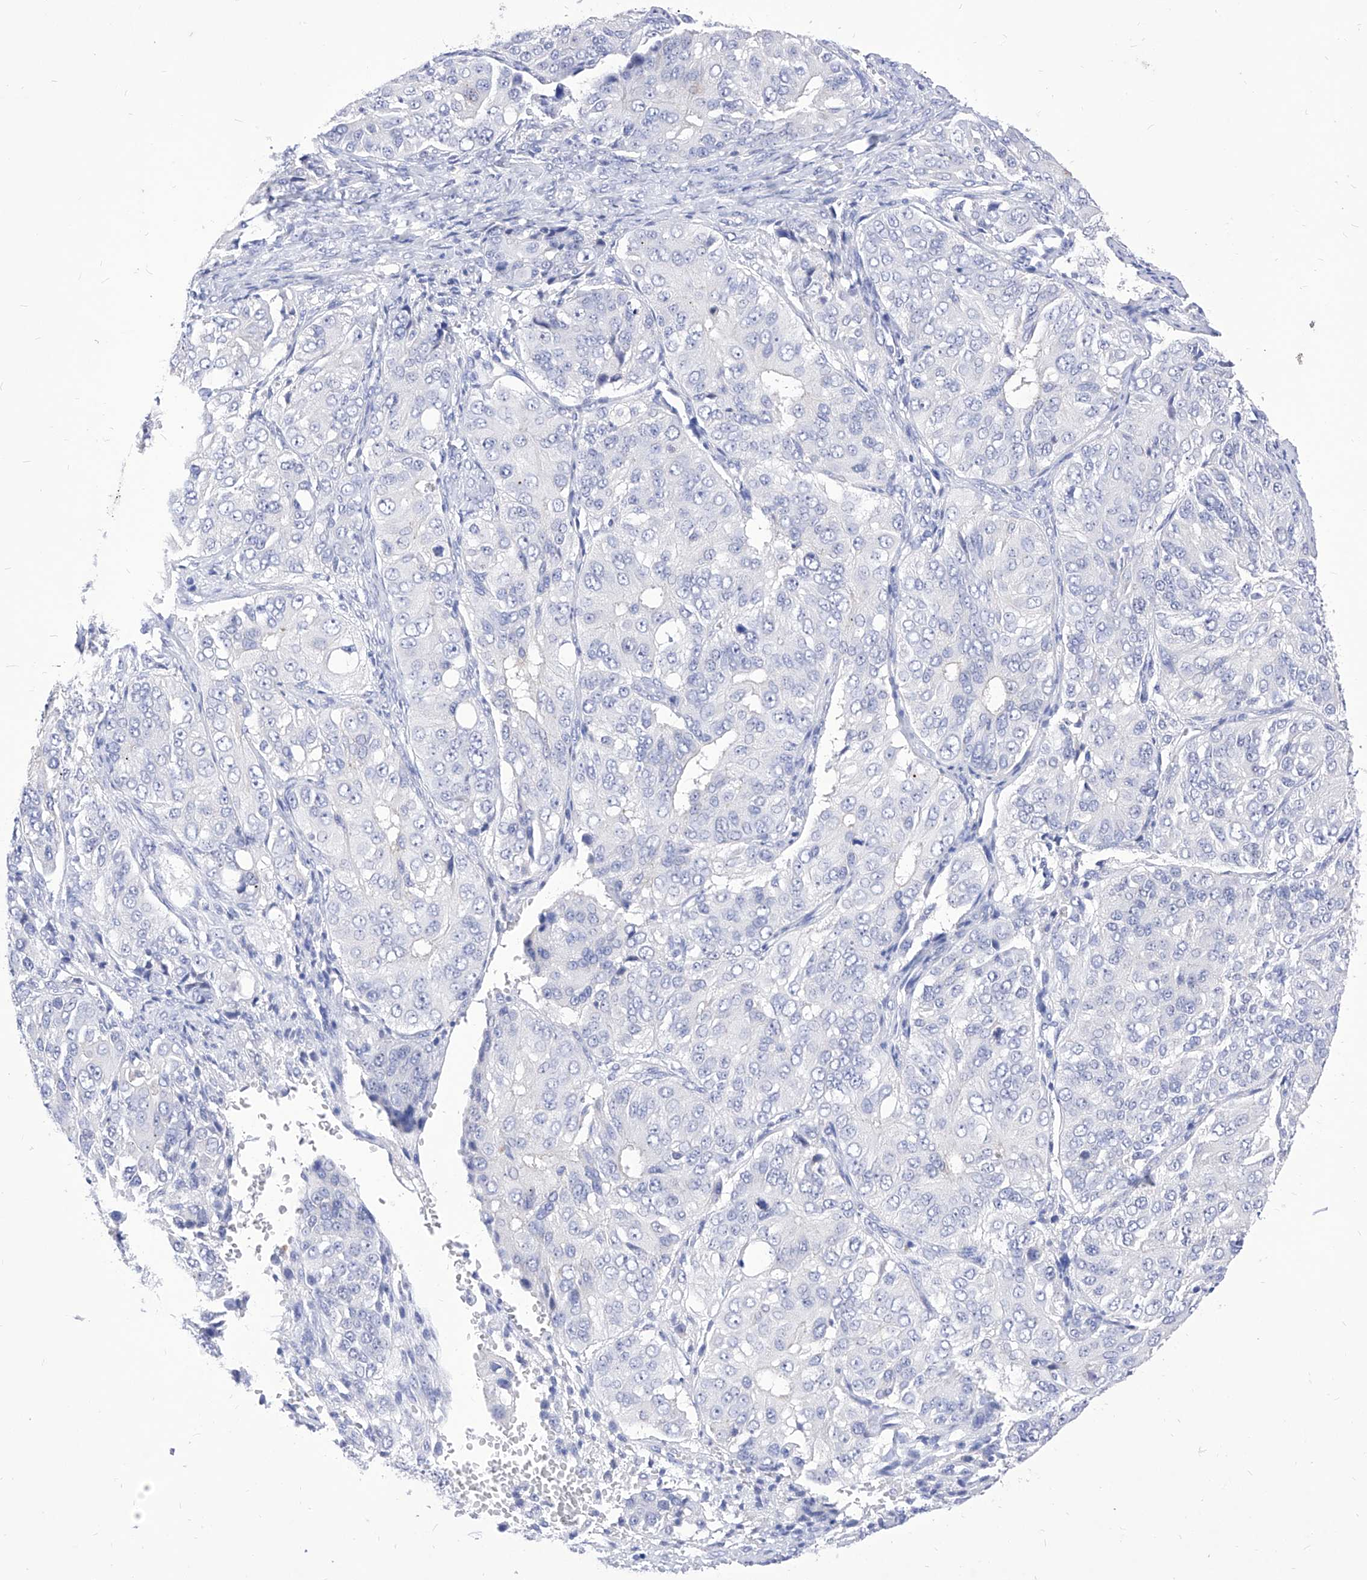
{"staining": {"intensity": "negative", "quantity": "none", "location": "none"}, "tissue": "ovarian cancer", "cell_type": "Tumor cells", "image_type": "cancer", "snomed": [{"axis": "morphology", "description": "Carcinoma, endometroid"}, {"axis": "topography", "description": "Ovary"}], "caption": "A high-resolution photomicrograph shows immunohistochemistry staining of ovarian cancer, which displays no significant expression in tumor cells. (Immunohistochemistry (ihc), brightfield microscopy, high magnification).", "gene": "VAX1", "patient": {"sex": "female", "age": 51}}